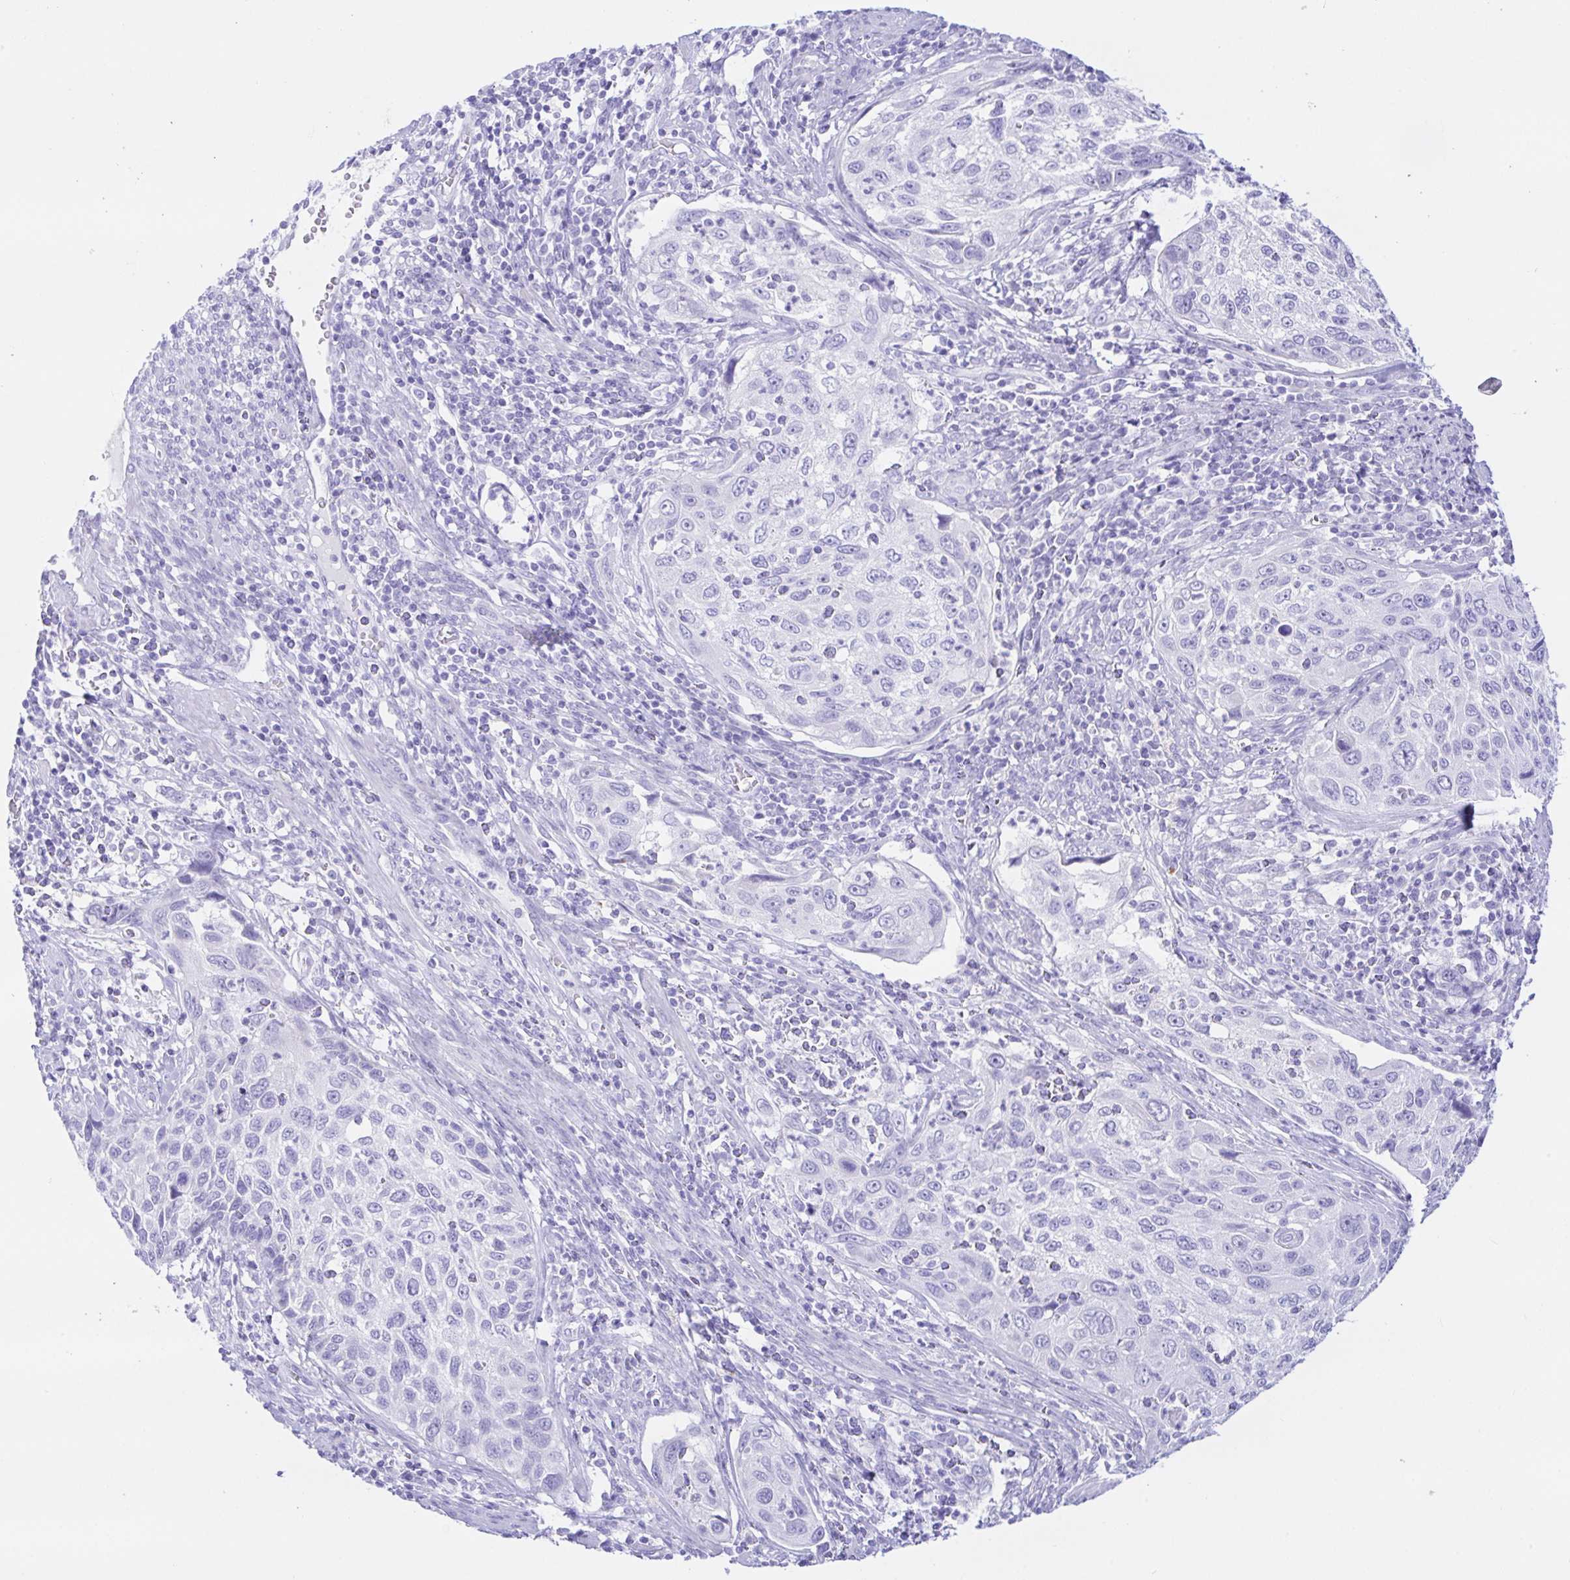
{"staining": {"intensity": "negative", "quantity": "none", "location": "none"}, "tissue": "cervical cancer", "cell_type": "Tumor cells", "image_type": "cancer", "snomed": [{"axis": "morphology", "description": "Squamous cell carcinoma, NOS"}, {"axis": "topography", "description": "Cervix"}], "caption": "IHC image of neoplastic tissue: human cervical squamous cell carcinoma stained with DAB shows no significant protein positivity in tumor cells.", "gene": "PAX8", "patient": {"sex": "female", "age": 70}}